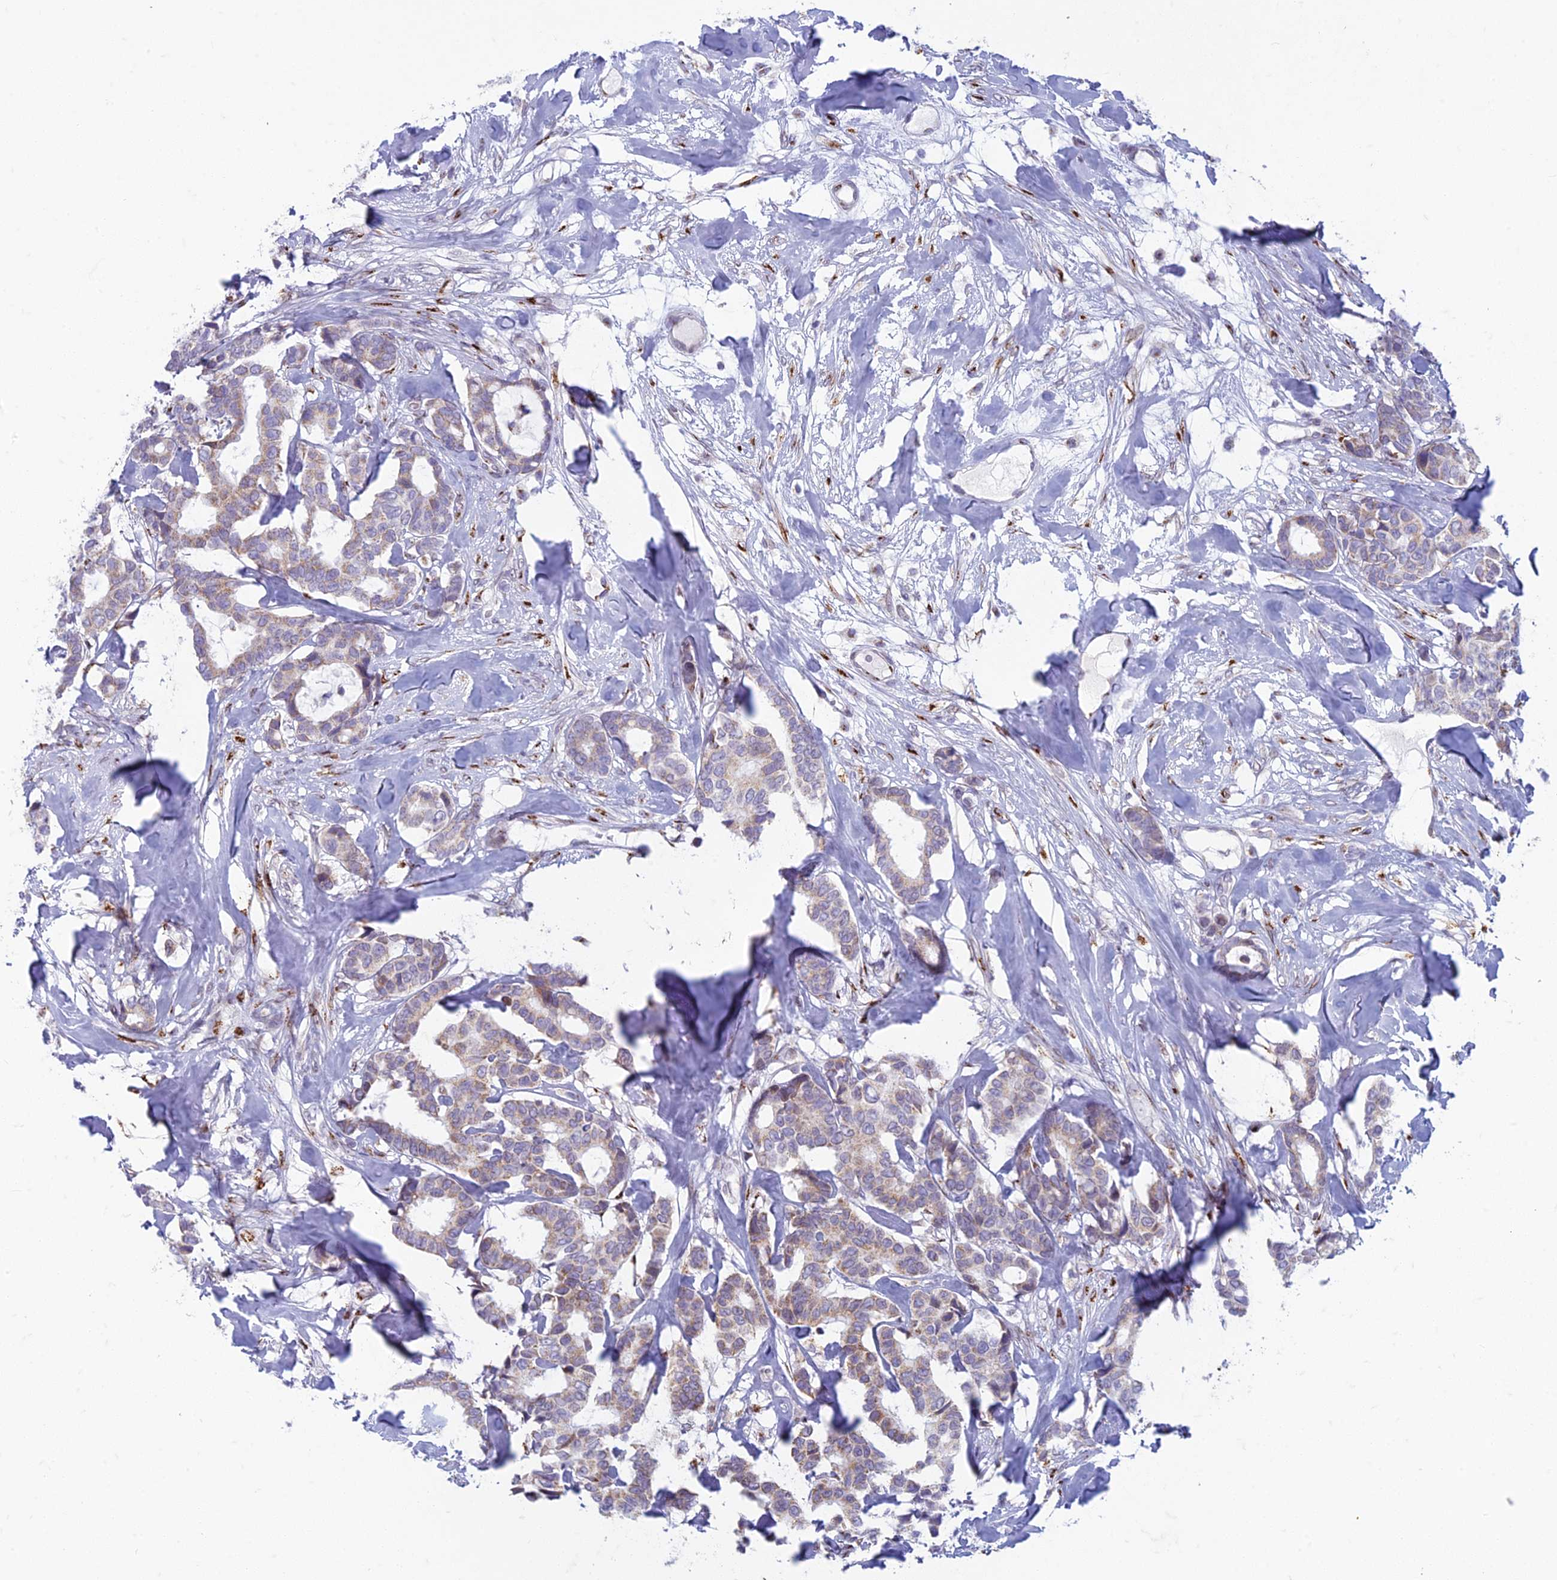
{"staining": {"intensity": "moderate", "quantity": "<25%", "location": "cytoplasmic/membranous"}, "tissue": "breast cancer", "cell_type": "Tumor cells", "image_type": "cancer", "snomed": [{"axis": "morphology", "description": "Duct carcinoma"}, {"axis": "topography", "description": "Breast"}], "caption": "A brown stain shows moderate cytoplasmic/membranous expression of a protein in human breast infiltrating ductal carcinoma tumor cells.", "gene": "FAM3C", "patient": {"sex": "female", "age": 87}}